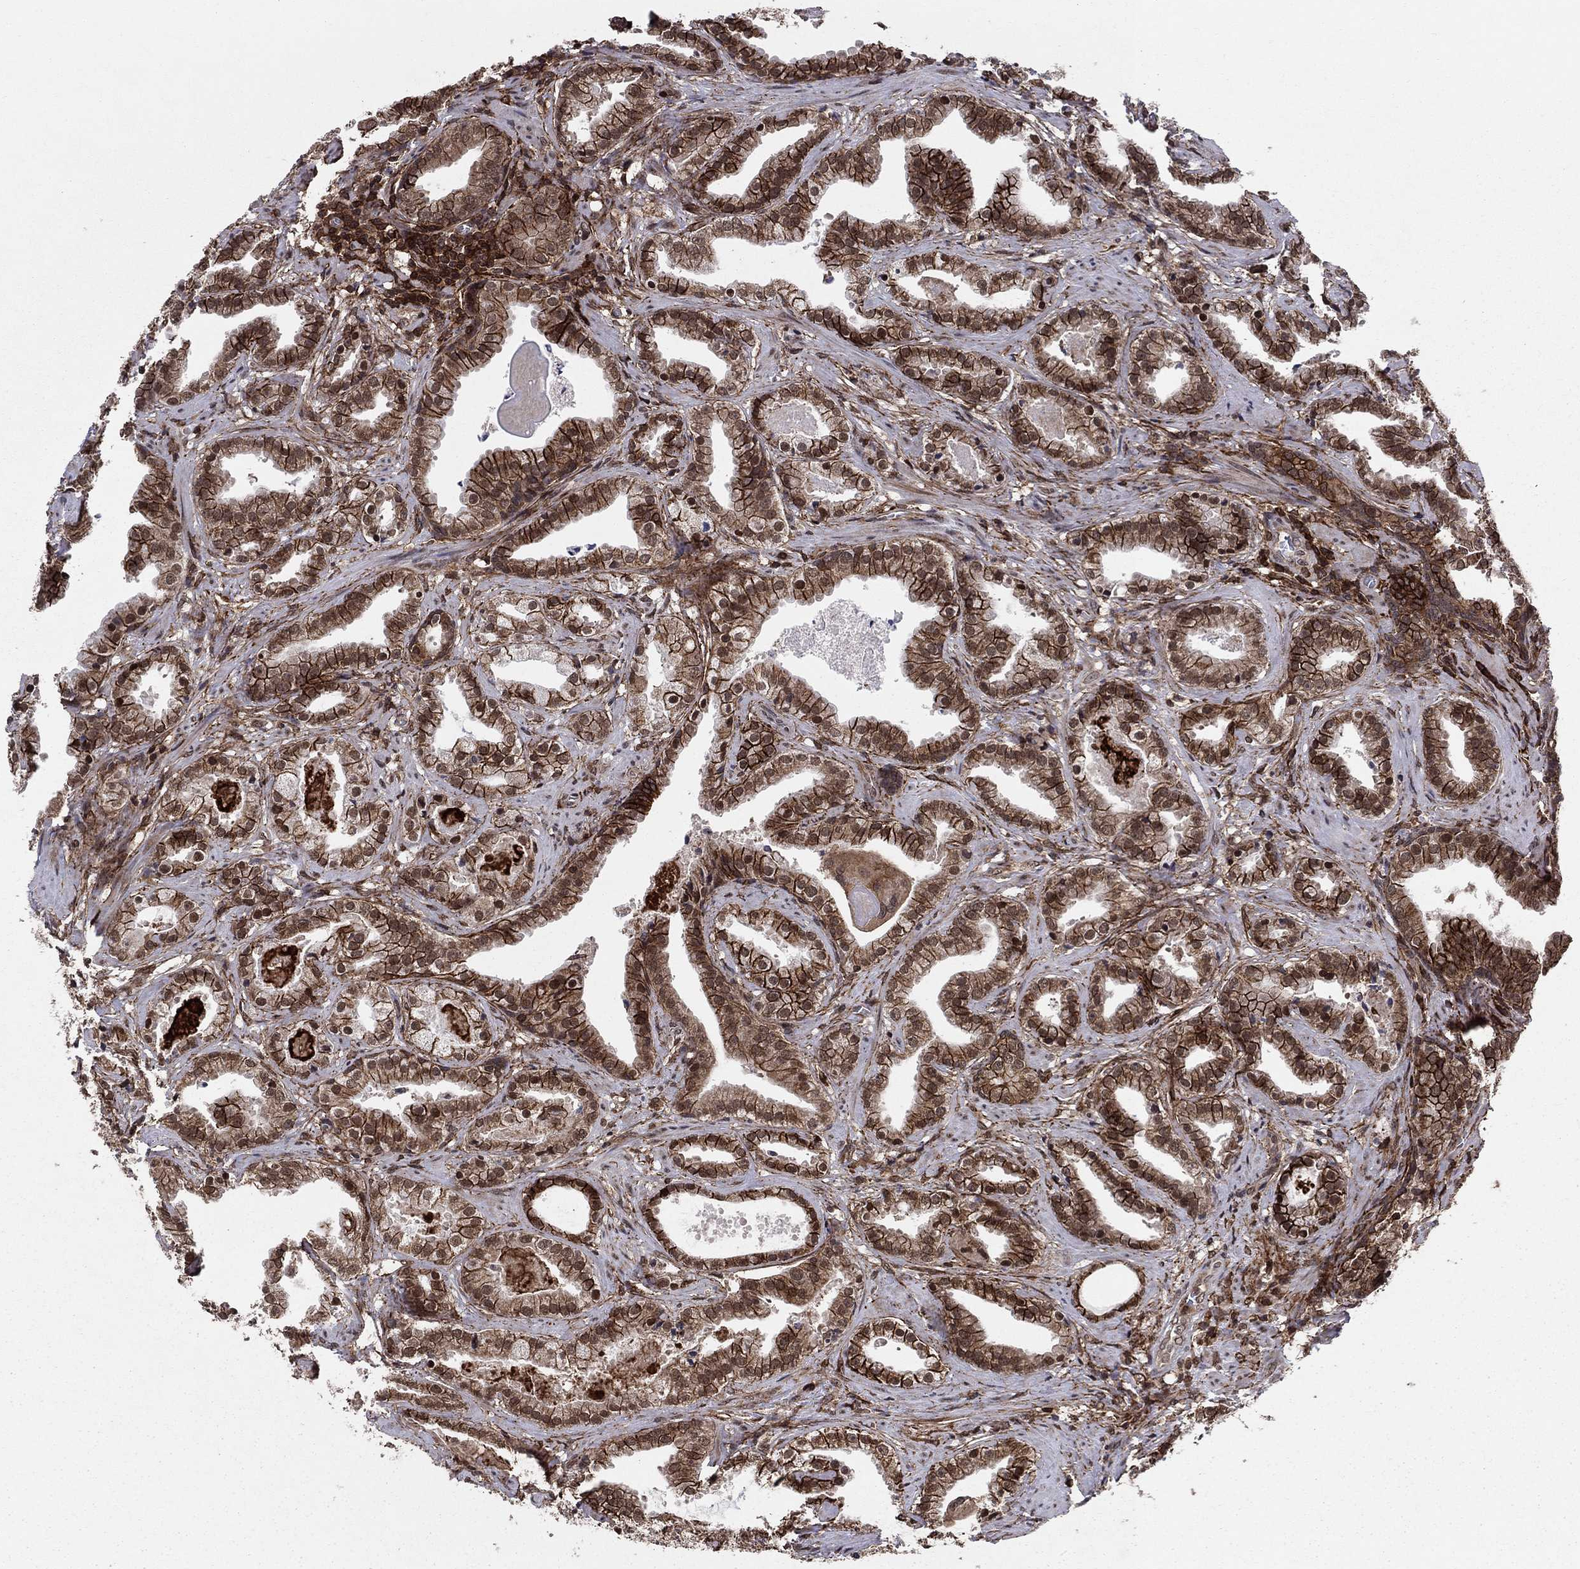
{"staining": {"intensity": "strong", "quantity": ">75%", "location": "cytoplasmic/membranous"}, "tissue": "prostate cancer", "cell_type": "Tumor cells", "image_type": "cancer", "snomed": [{"axis": "morphology", "description": "Adenocarcinoma, NOS"}, {"axis": "morphology", "description": "Adenocarcinoma, High grade"}, {"axis": "topography", "description": "Prostate"}], "caption": "Strong cytoplasmic/membranous protein positivity is present in approximately >75% of tumor cells in prostate adenocarcinoma.", "gene": "SSX2IP", "patient": {"sex": "male", "age": 64}}